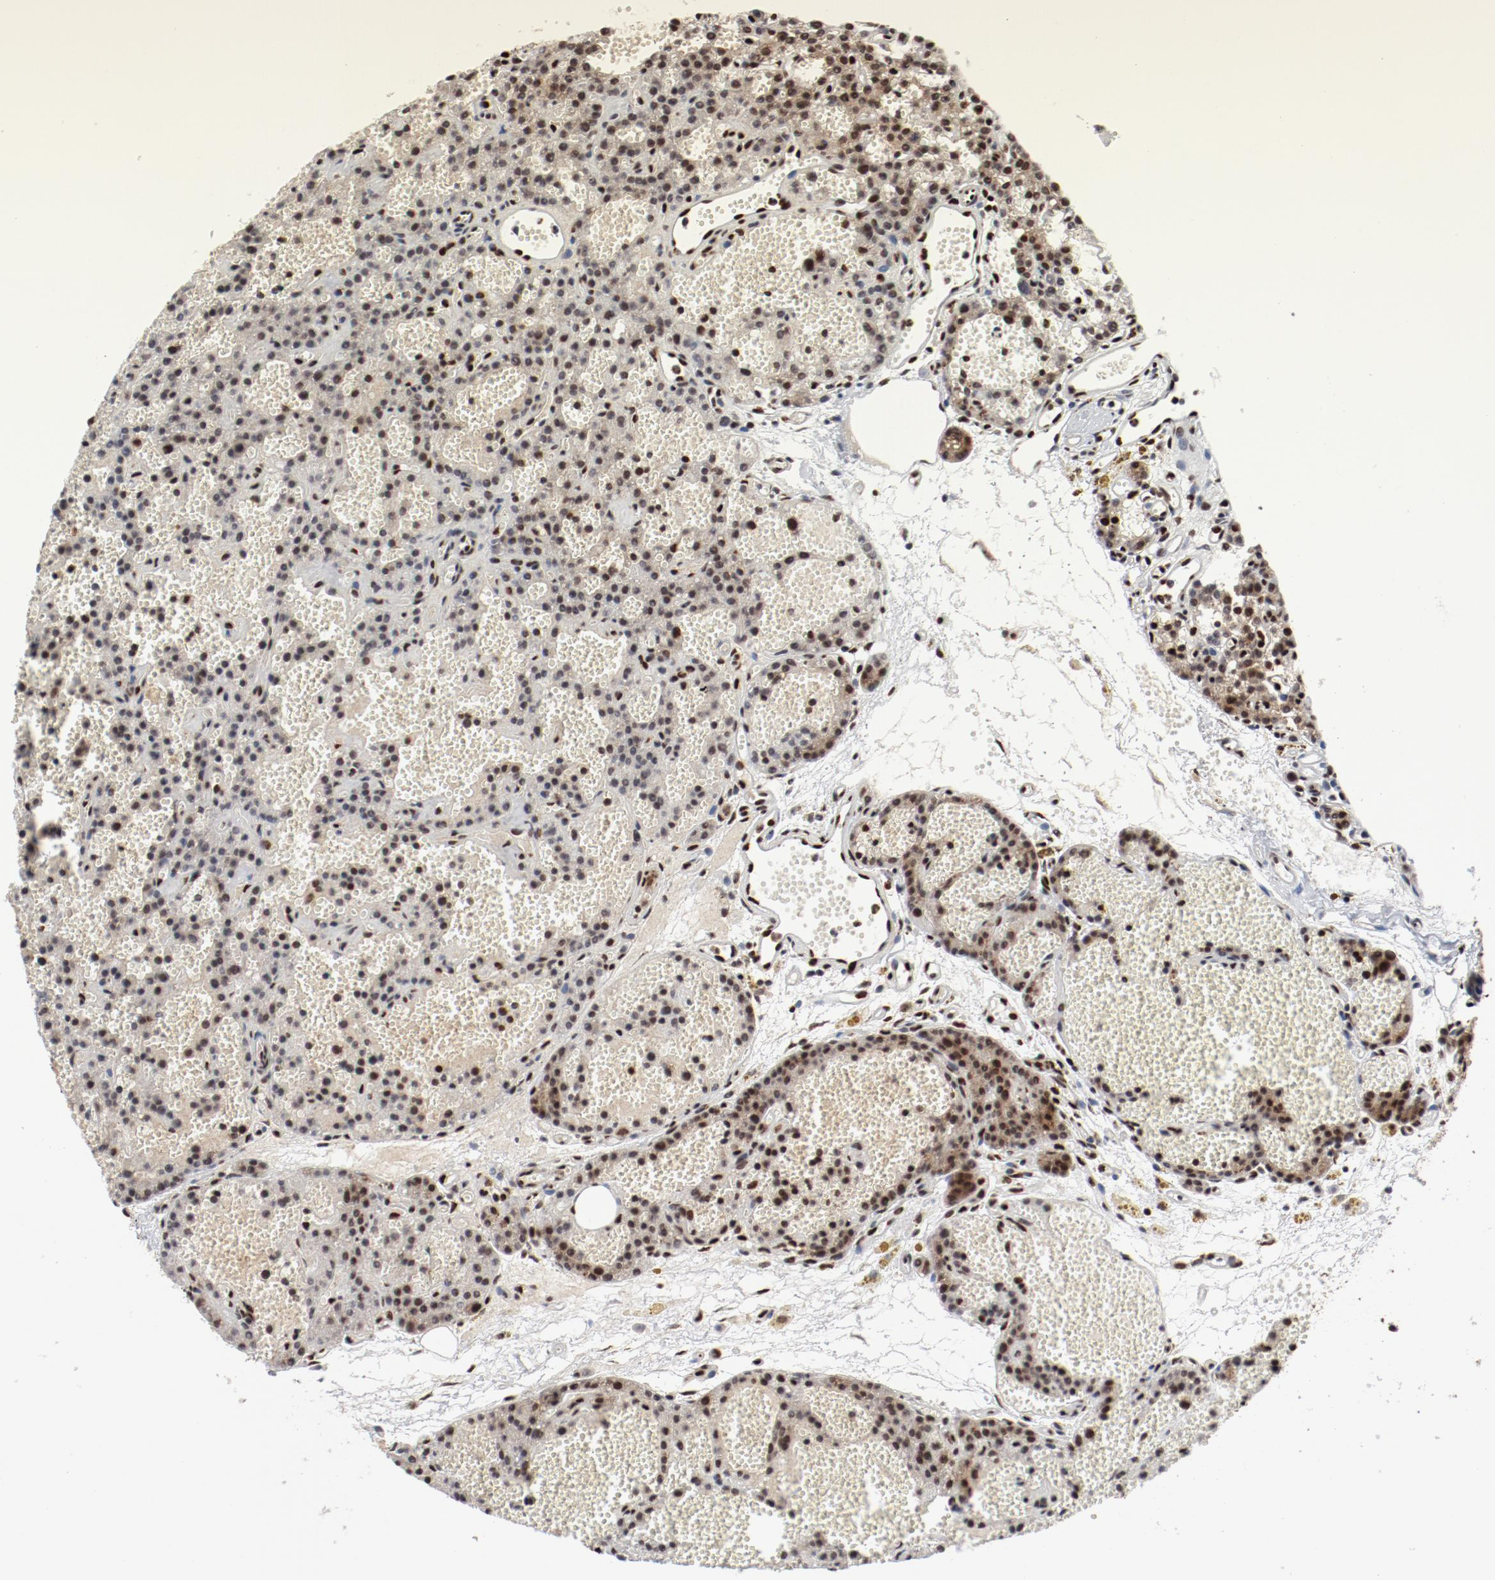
{"staining": {"intensity": "strong", "quantity": ">75%", "location": "cytoplasmic/membranous,nuclear"}, "tissue": "parathyroid gland", "cell_type": "Glandular cells", "image_type": "normal", "snomed": [{"axis": "morphology", "description": "Normal tissue, NOS"}, {"axis": "topography", "description": "Parathyroid gland"}], "caption": "Immunohistochemistry photomicrograph of benign parathyroid gland: parathyroid gland stained using IHC displays high levels of strong protein expression localized specifically in the cytoplasmic/membranous,nuclear of glandular cells, appearing as a cytoplasmic/membranous,nuclear brown color.", "gene": "NFYB", "patient": {"sex": "male", "age": 25}}